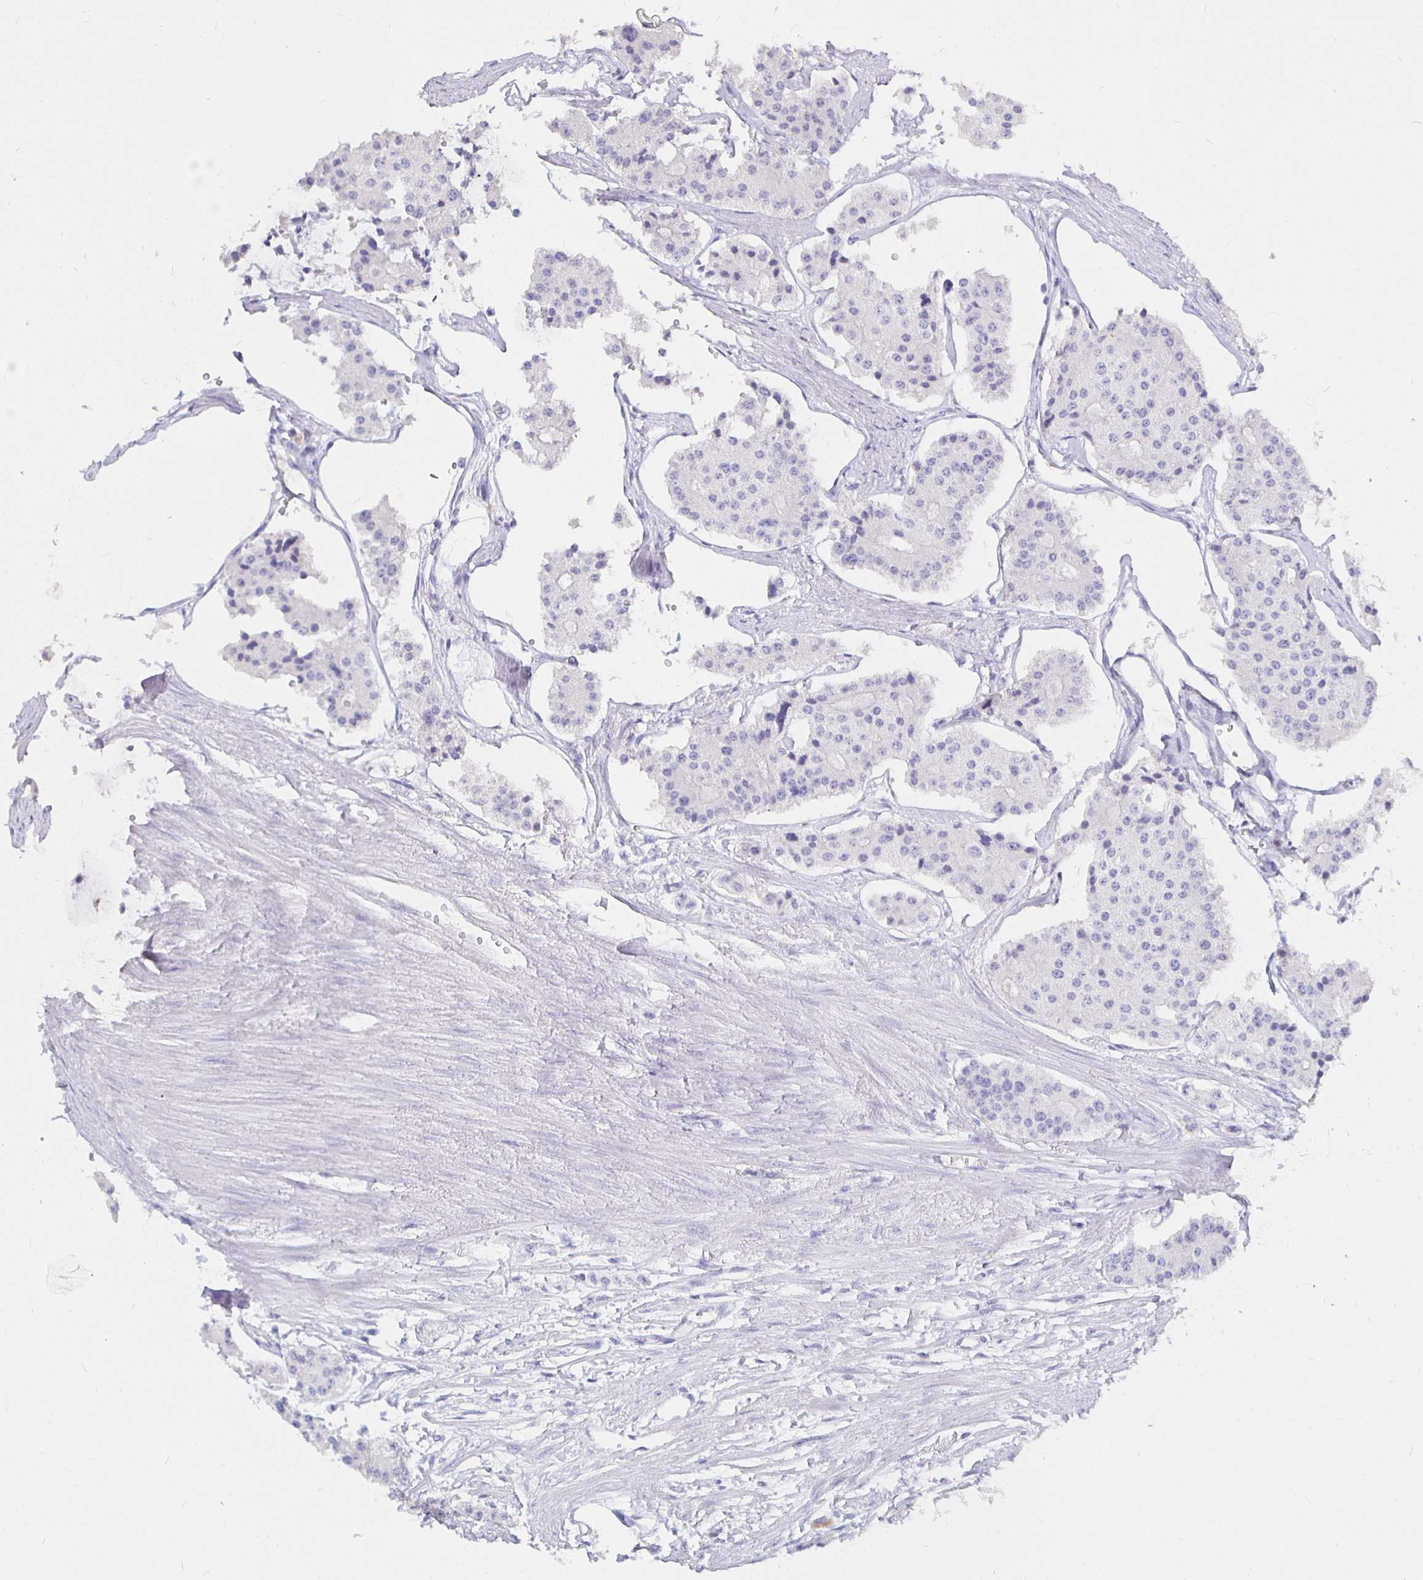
{"staining": {"intensity": "negative", "quantity": "none", "location": "none"}, "tissue": "carcinoid", "cell_type": "Tumor cells", "image_type": "cancer", "snomed": [{"axis": "morphology", "description": "Carcinoid, malignant, NOS"}, {"axis": "topography", "description": "Small intestine"}], "caption": "A histopathology image of human carcinoid (malignant) is negative for staining in tumor cells.", "gene": "UMOD", "patient": {"sex": "female", "age": 65}}